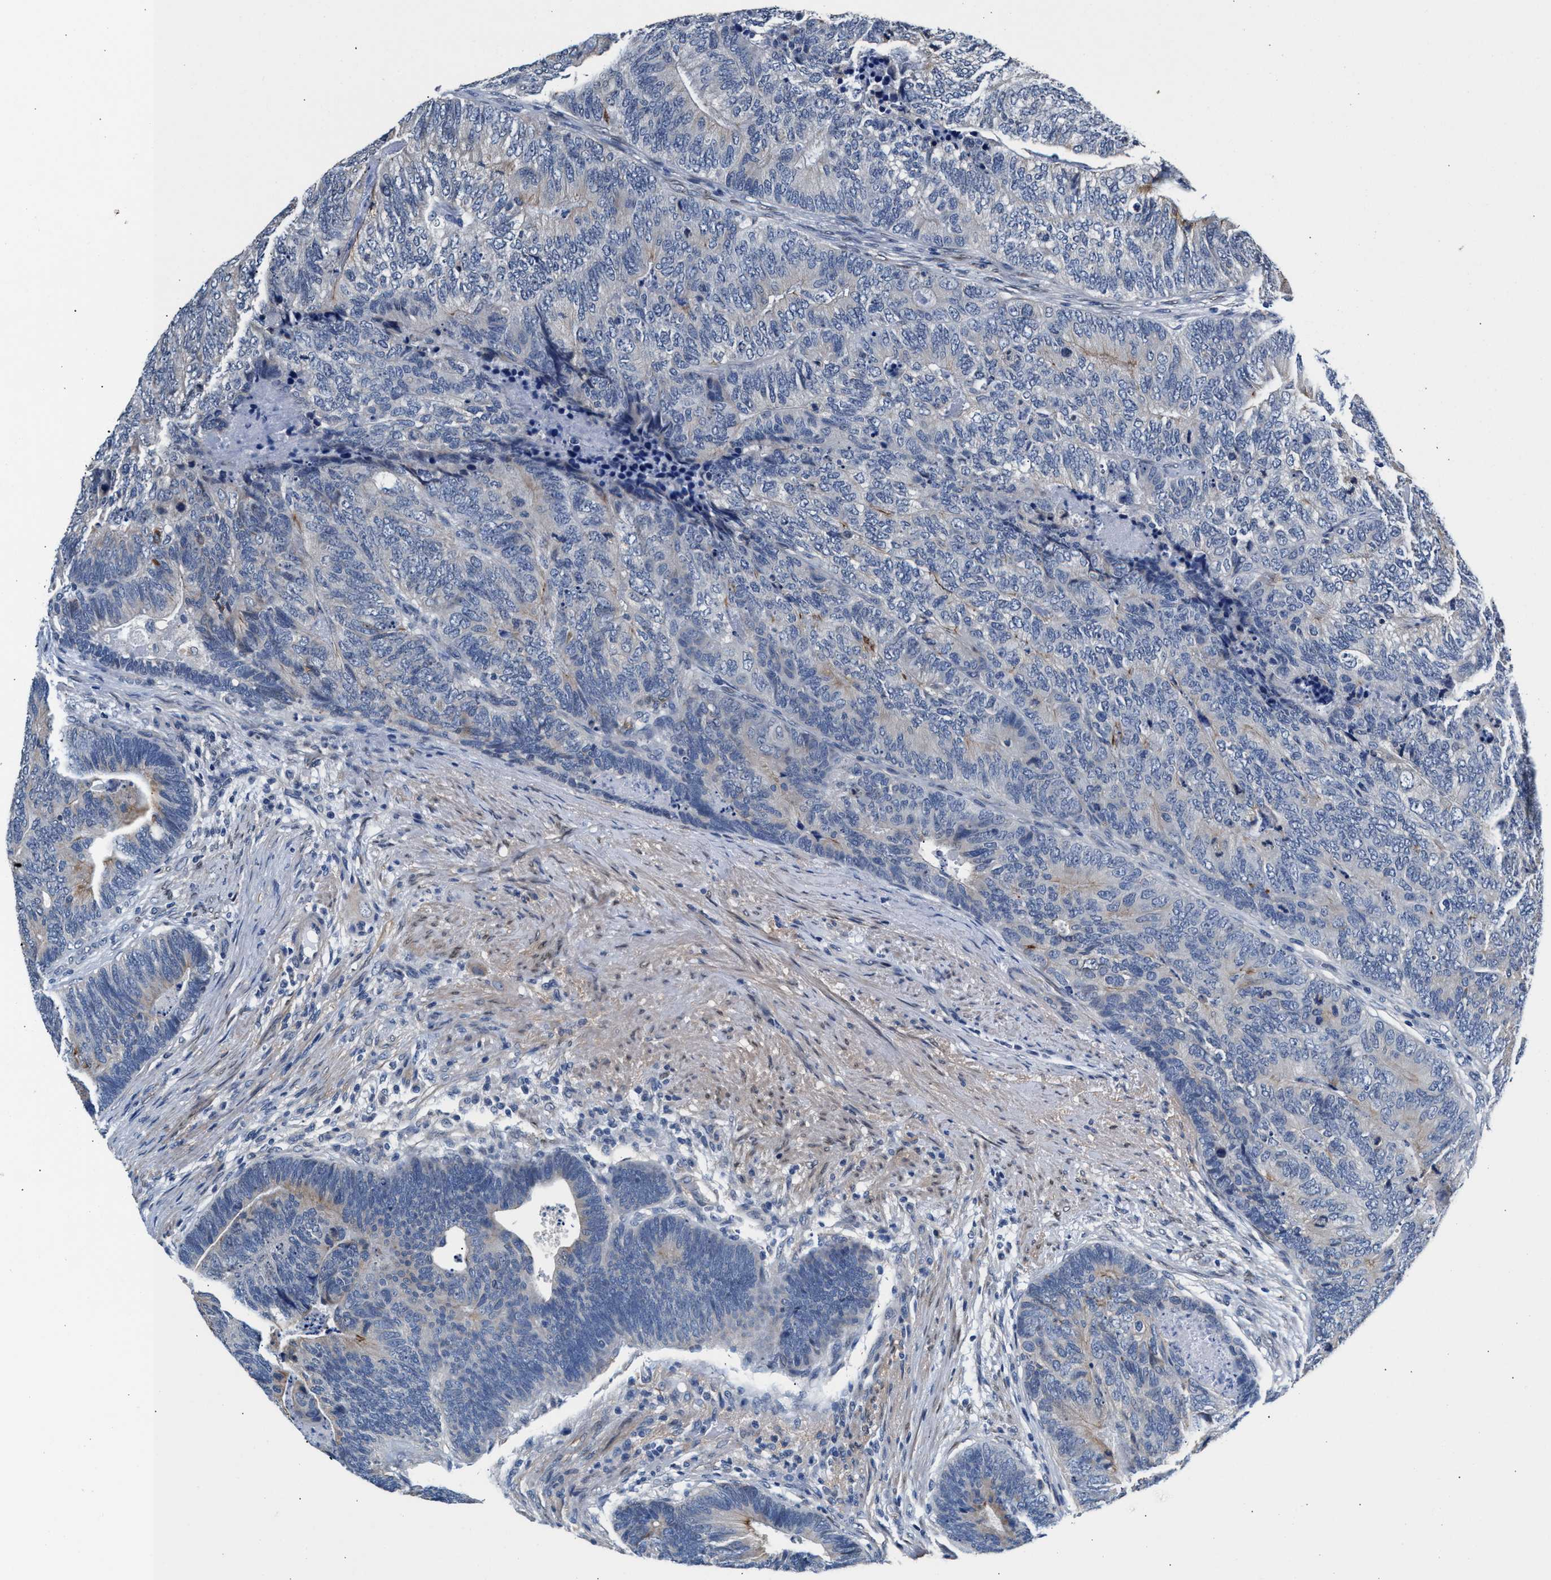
{"staining": {"intensity": "negative", "quantity": "none", "location": "none"}, "tissue": "colorectal cancer", "cell_type": "Tumor cells", "image_type": "cancer", "snomed": [{"axis": "morphology", "description": "Adenocarcinoma, NOS"}, {"axis": "topography", "description": "Colon"}], "caption": "Tumor cells are negative for brown protein staining in colorectal cancer. Brightfield microscopy of immunohistochemistry (IHC) stained with DAB (3,3'-diaminobenzidine) (brown) and hematoxylin (blue), captured at high magnification.", "gene": "MYH3", "patient": {"sex": "female", "age": 67}}